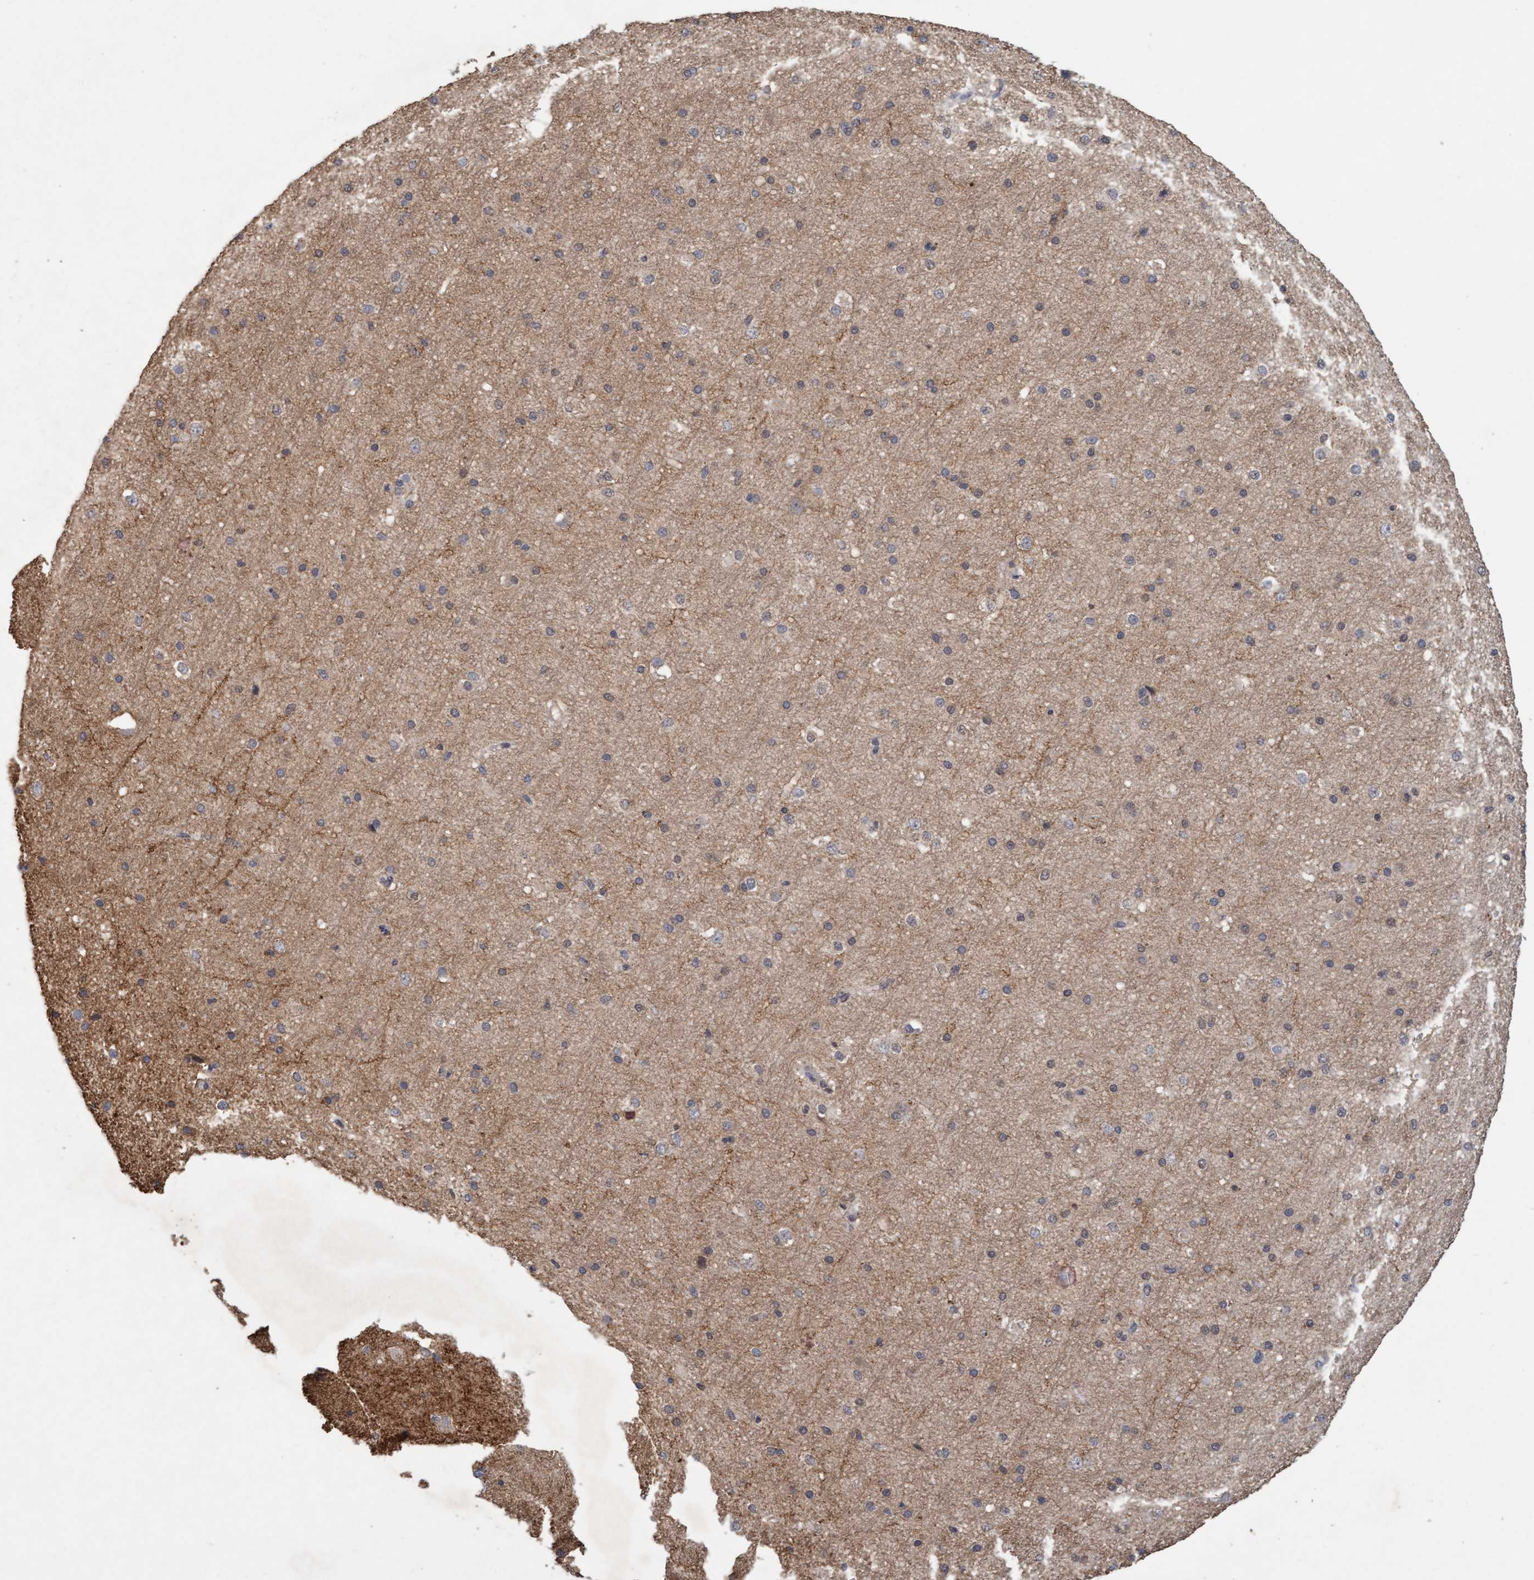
{"staining": {"intensity": "negative", "quantity": "none", "location": "none"}, "tissue": "cerebral cortex", "cell_type": "Endothelial cells", "image_type": "normal", "snomed": [{"axis": "morphology", "description": "Normal tissue, NOS"}, {"axis": "morphology", "description": "Developmental malformation"}, {"axis": "topography", "description": "Cerebral cortex"}], "caption": "Human cerebral cortex stained for a protein using immunohistochemistry (IHC) displays no positivity in endothelial cells.", "gene": "VSIG8", "patient": {"sex": "female", "age": 30}}